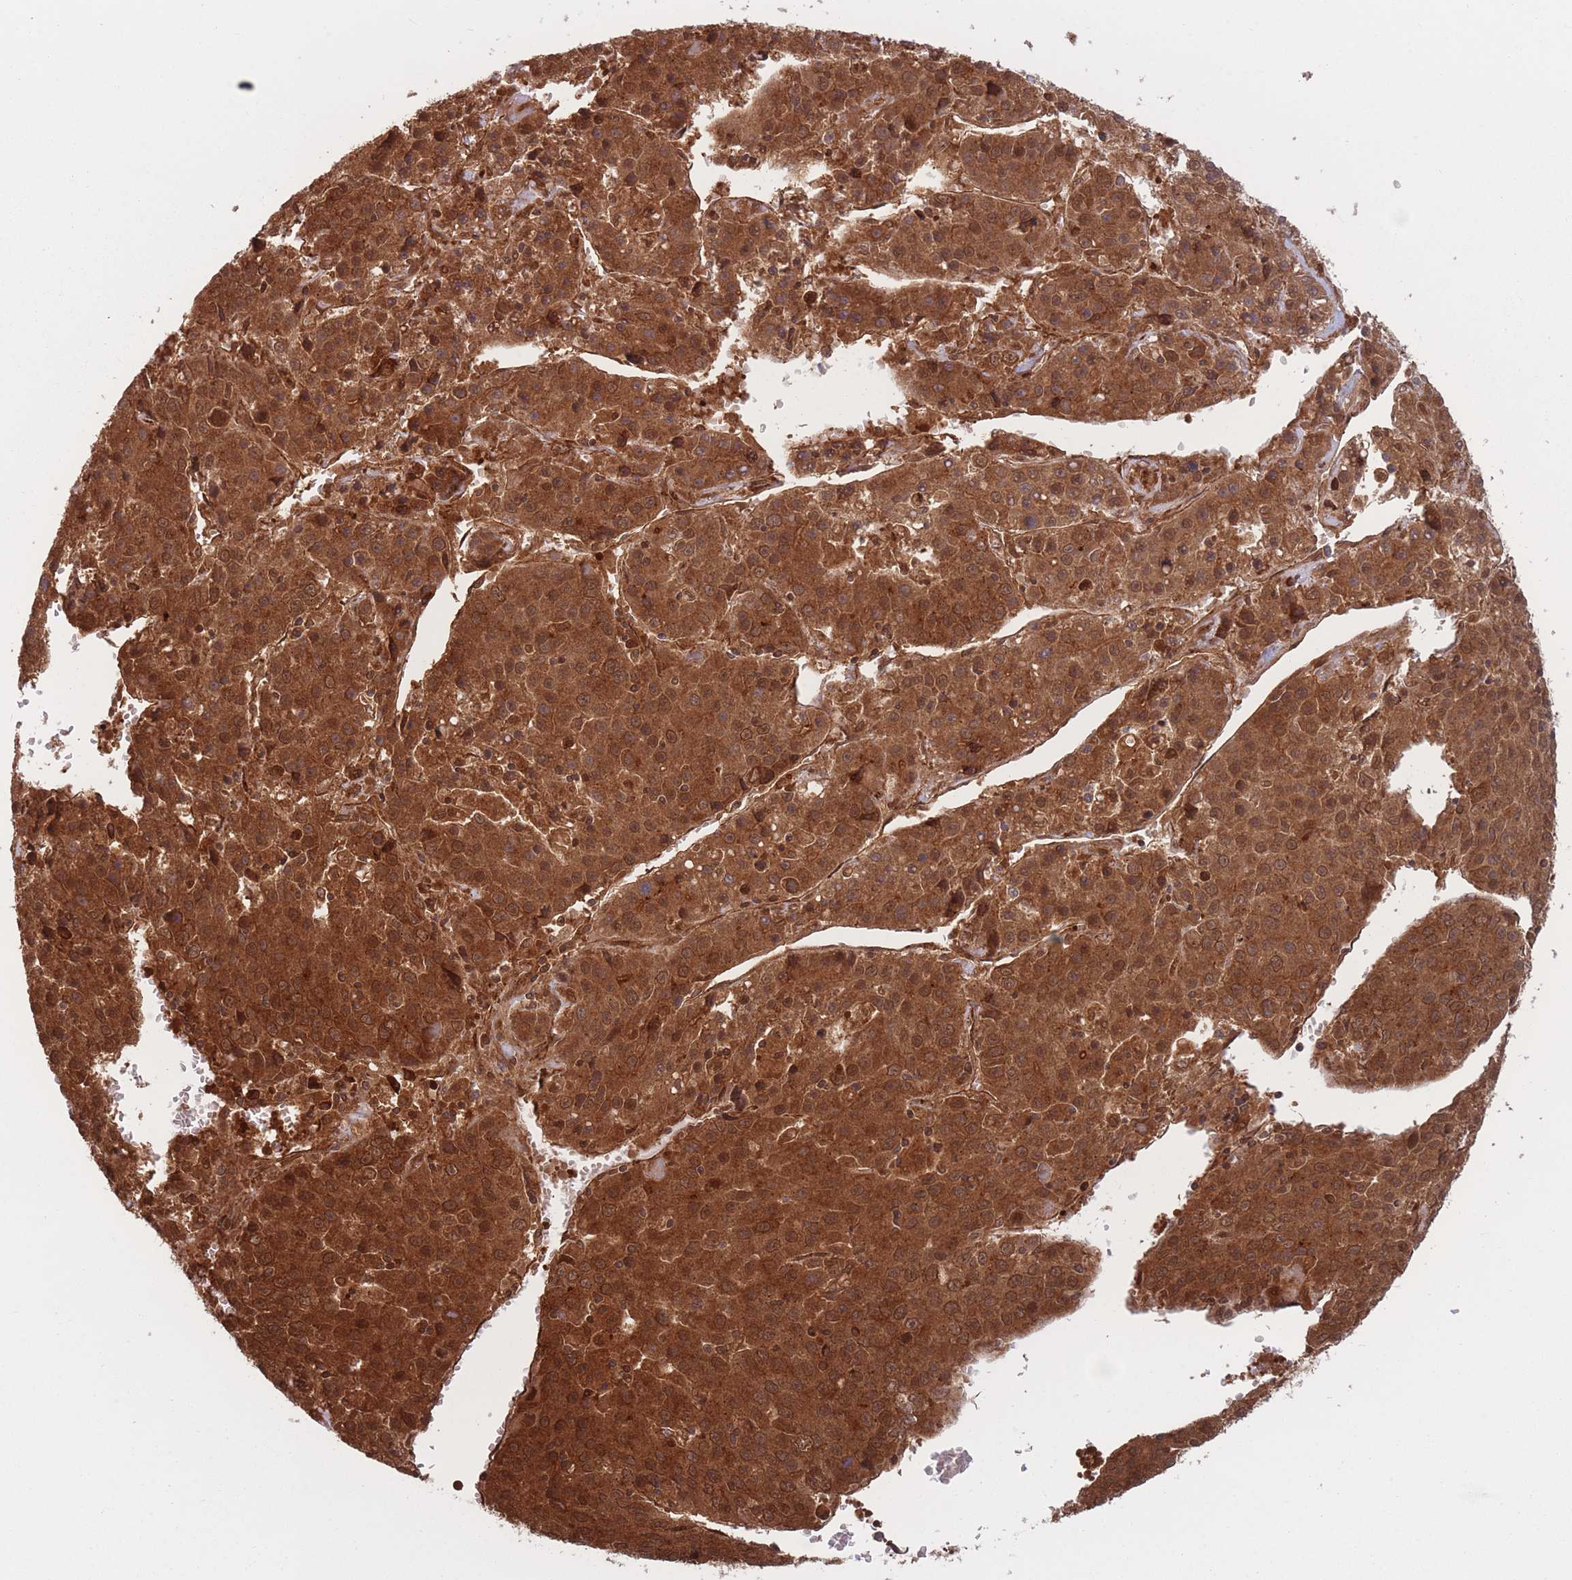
{"staining": {"intensity": "strong", "quantity": ">75%", "location": "cytoplasmic/membranous"}, "tissue": "liver cancer", "cell_type": "Tumor cells", "image_type": "cancer", "snomed": [{"axis": "morphology", "description": "Carcinoma, Hepatocellular, NOS"}, {"axis": "topography", "description": "Liver"}], "caption": "High-magnification brightfield microscopy of liver cancer stained with DAB (brown) and counterstained with hematoxylin (blue). tumor cells exhibit strong cytoplasmic/membranous positivity is present in about>75% of cells.", "gene": "PODXL2", "patient": {"sex": "female", "age": 53}}